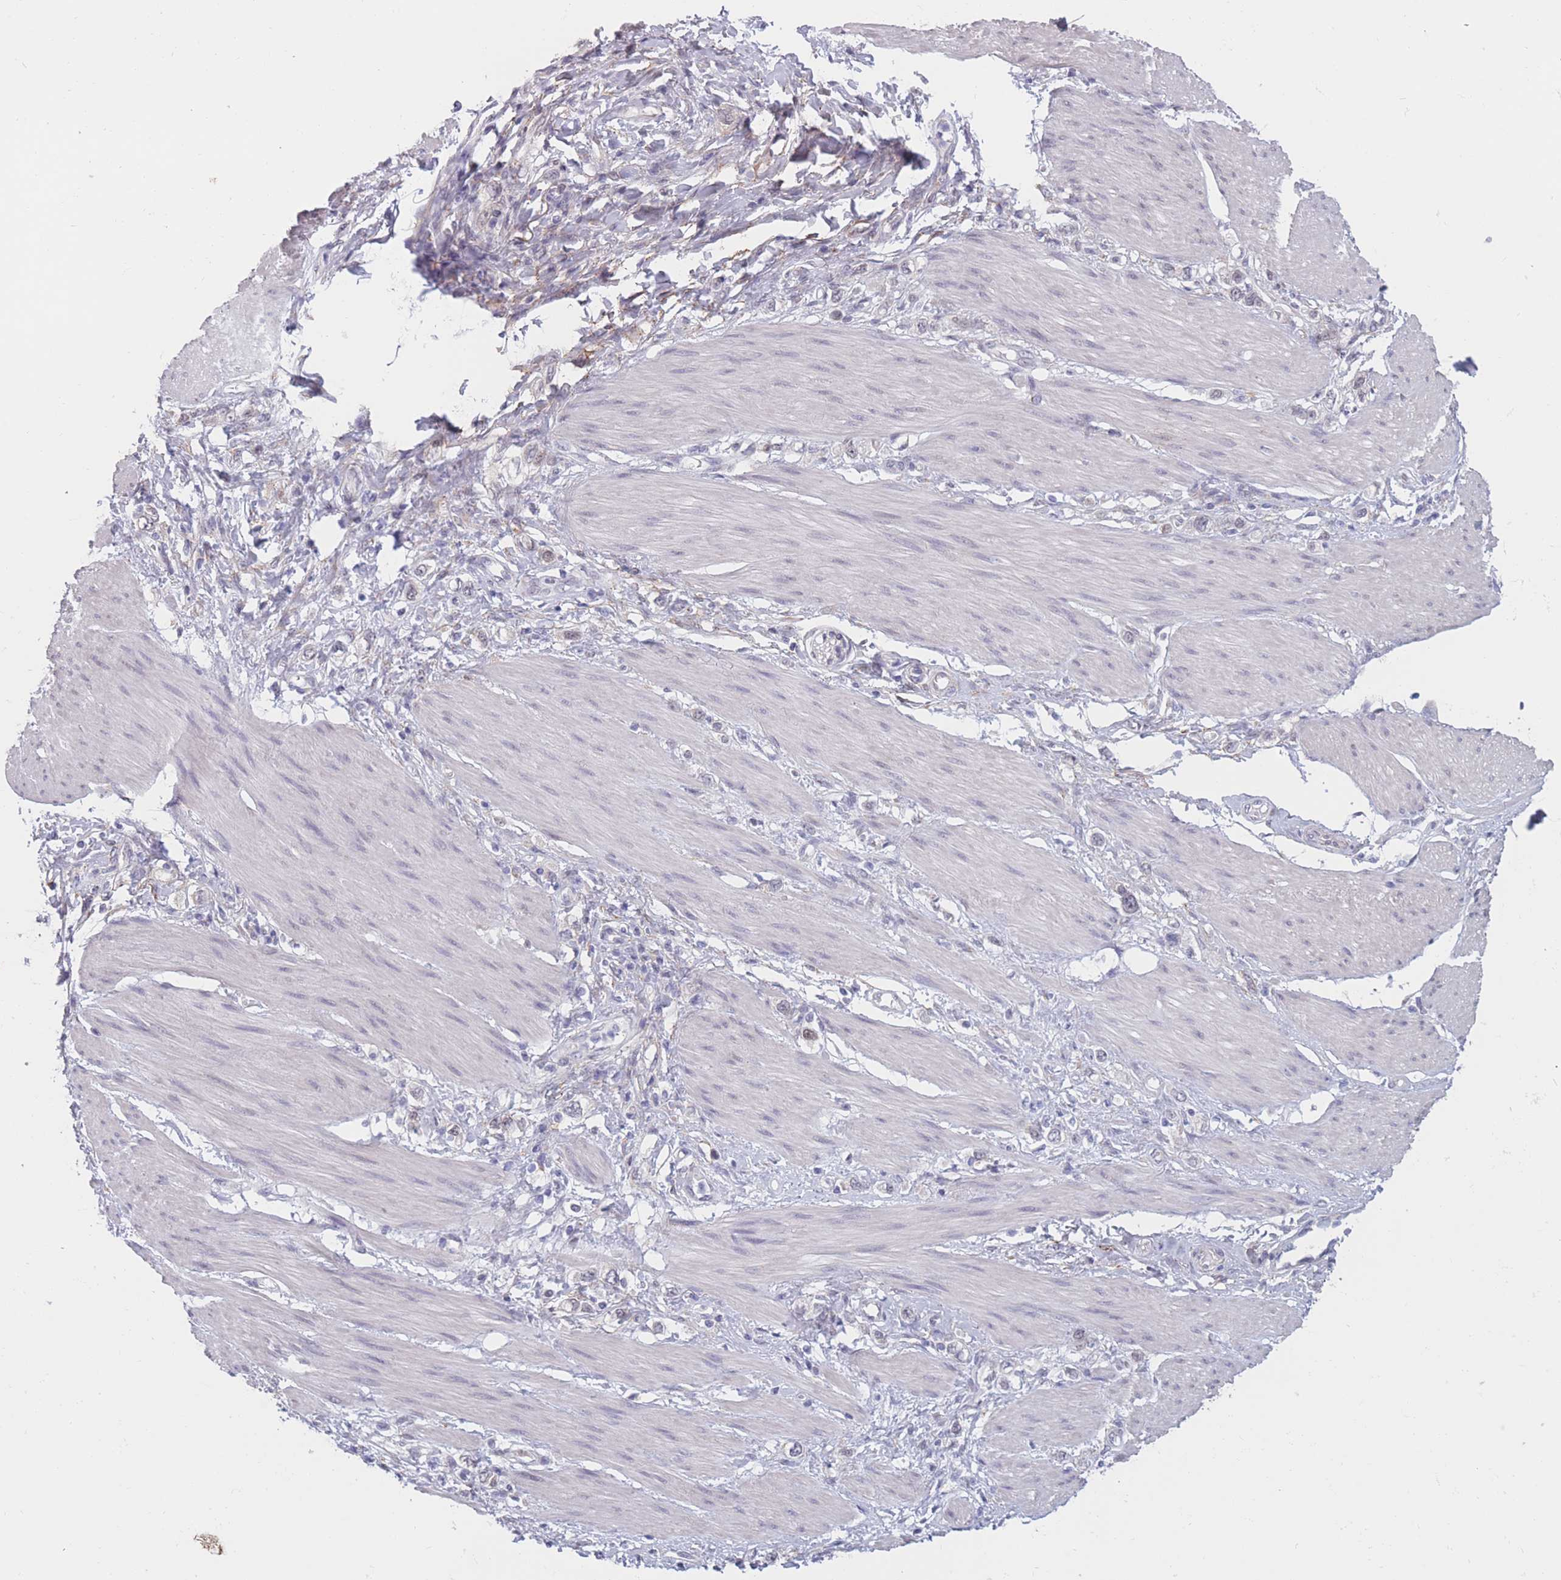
{"staining": {"intensity": "negative", "quantity": "none", "location": "none"}, "tissue": "stomach cancer", "cell_type": "Tumor cells", "image_type": "cancer", "snomed": [{"axis": "morphology", "description": "Adenocarcinoma, NOS"}, {"axis": "topography", "description": "Stomach"}], "caption": "Stomach cancer was stained to show a protein in brown. There is no significant expression in tumor cells.", "gene": "COL27A1", "patient": {"sex": "female", "age": 65}}